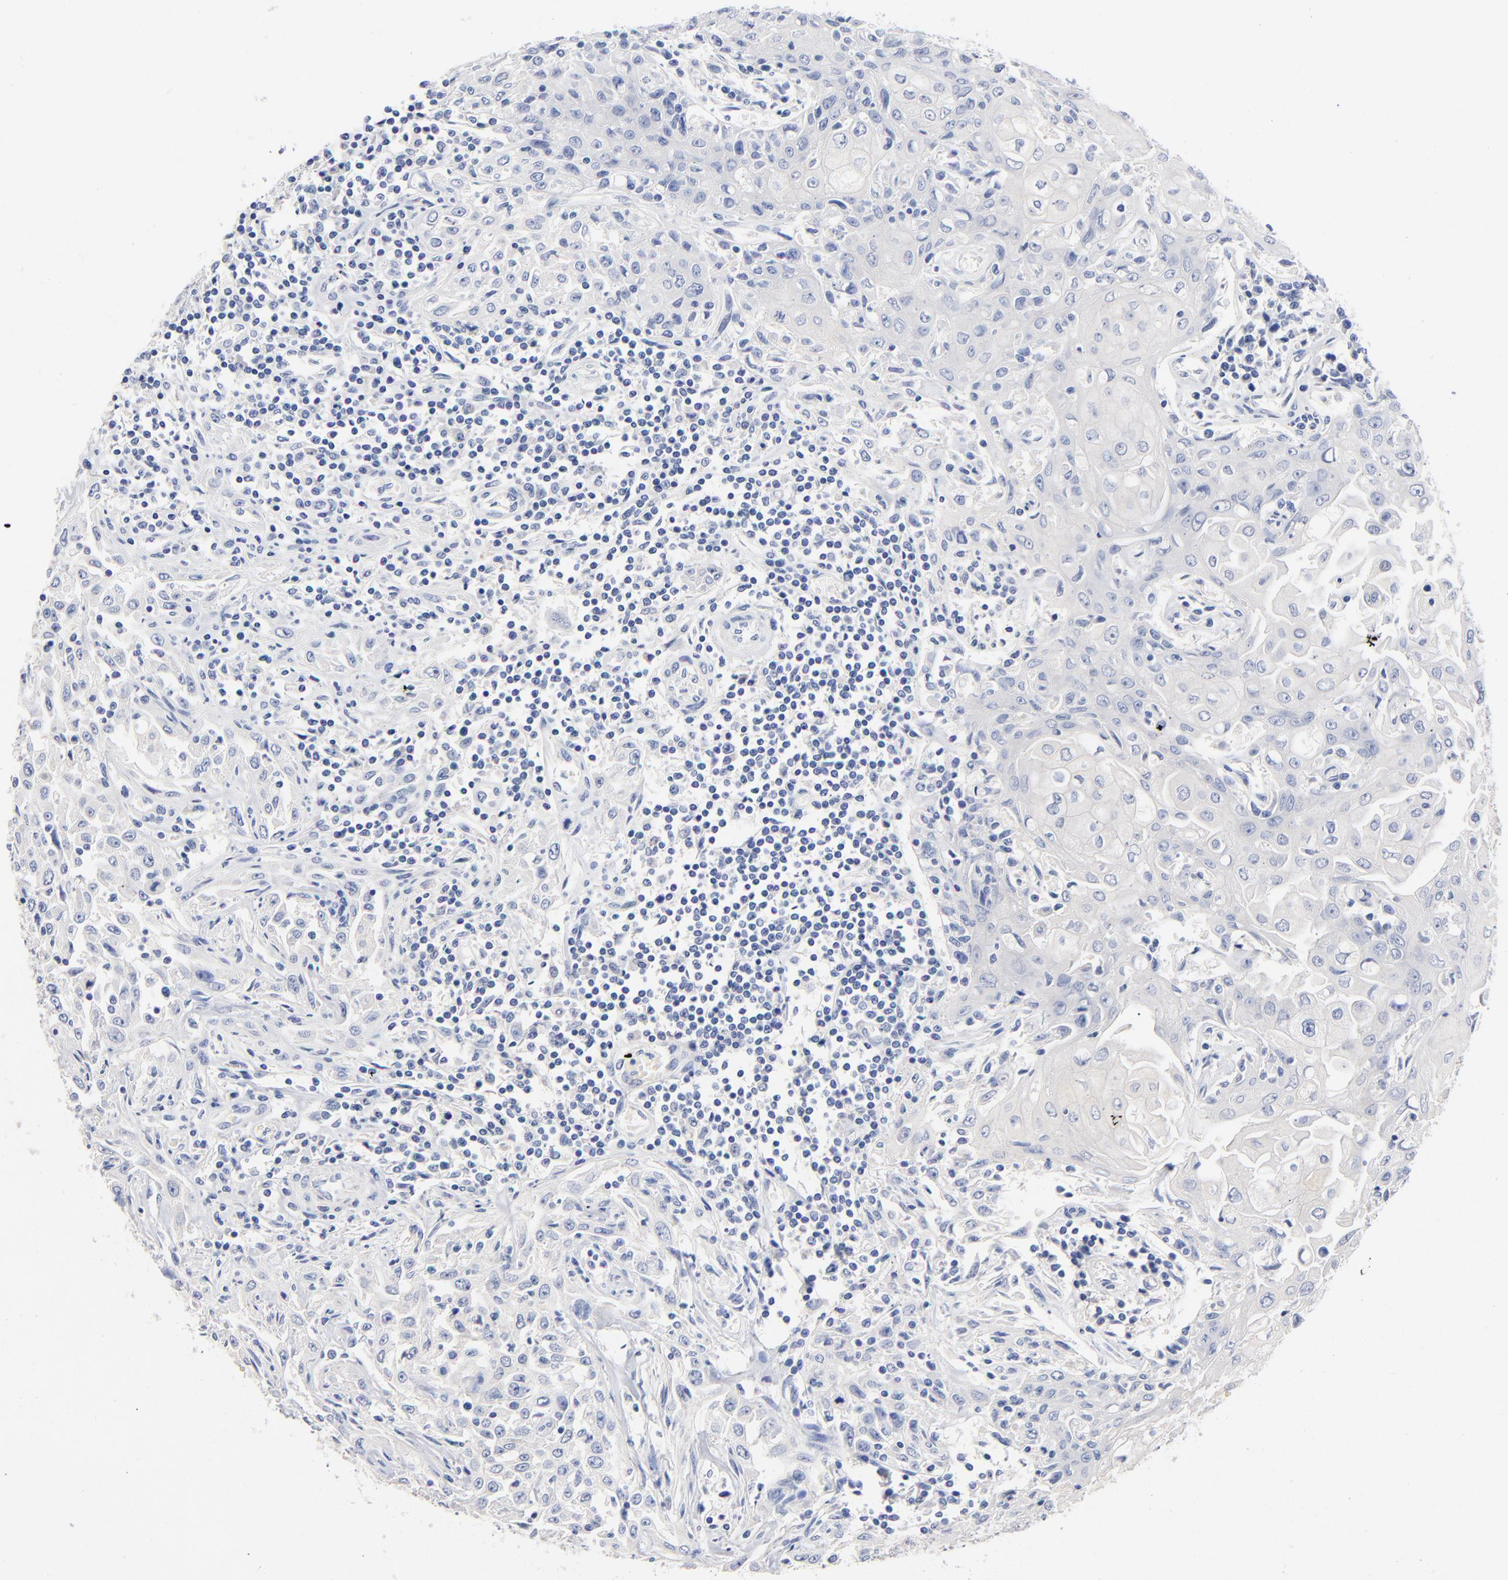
{"staining": {"intensity": "negative", "quantity": "none", "location": "none"}, "tissue": "head and neck cancer", "cell_type": "Tumor cells", "image_type": "cancer", "snomed": [{"axis": "morphology", "description": "Squamous cell carcinoma, NOS"}, {"axis": "topography", "description": "Oral tissue"}, {"axis": "topography", "description": "Head-Neck"}], "caption": "DAB immunohistochemical staining of human head and neck cancer (squamous cell carcinoma) reveals no significant expression in tumor cells.", "gene": "CPS1", "patient": {"sex": "female", "age": 76}}